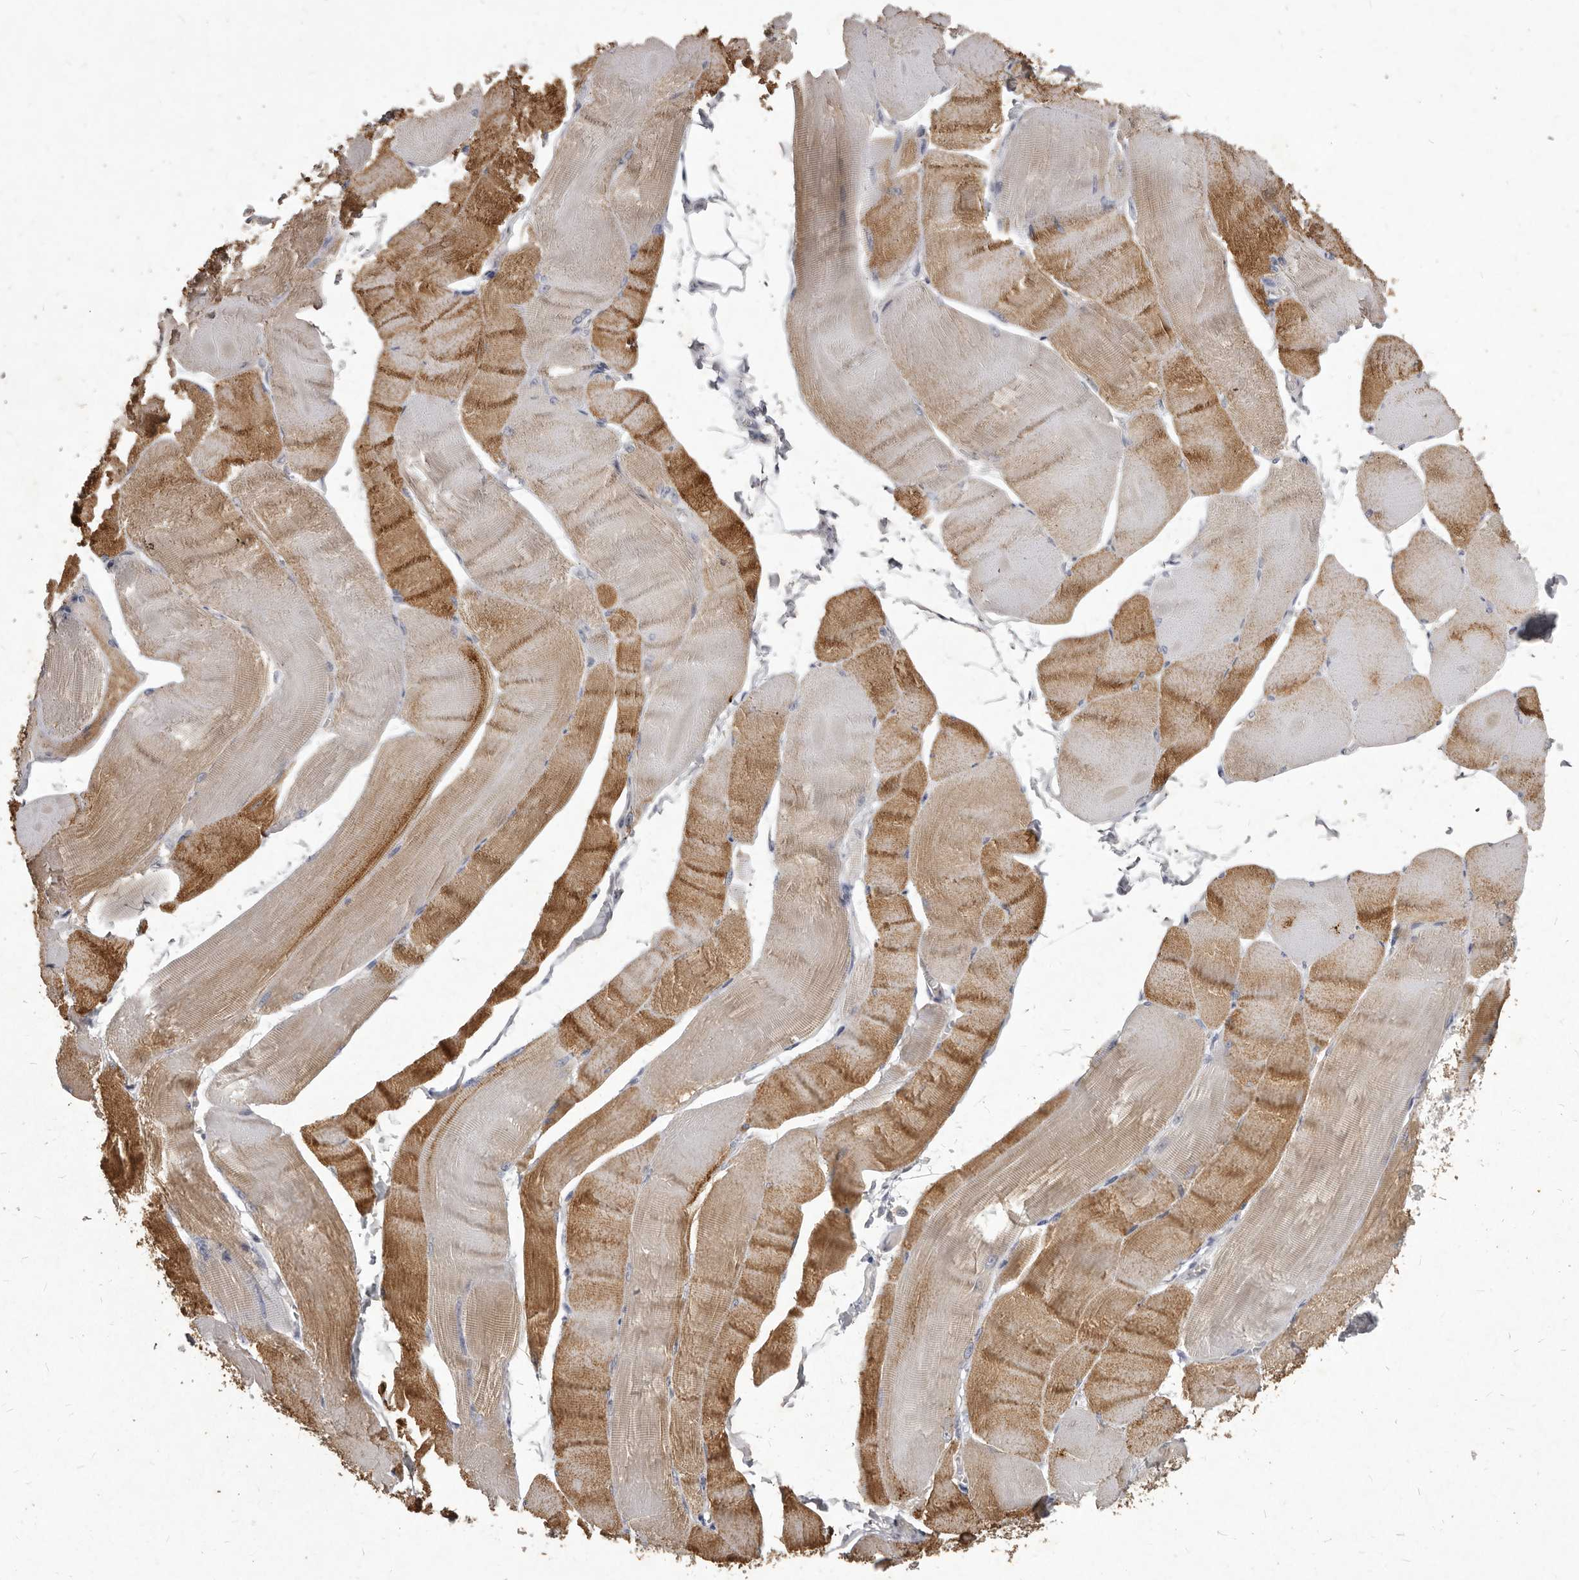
{"staining": {"intensity": "moderate", "quantity": ">75%", "location": "cytoplasmic/membranous"}, "tissue": "skeletal muscle", "cell_type": "Myocytes", "image_type": "normal", "snomed": [{"axis": "morphology", "description": "Normal tissue, NOS"}, {"axis": "morphology", "description": "Basal cell carcinoma"}, {"axis": "topography", "description": "Skeletal muscle"}], "caption": "The histopathology image shows immunohistochemical staining of benign skeletal muscle. There is moderate cytoplasmic/membranous expression is seen in about >75% of myocytes. The protein is stained brown, and the nuclei are stained in blue (DAB IHC with brightfield microscopy, high magnification).", "gene": "GPRC5C", "patient": {"sex": "female", "age": 64}}